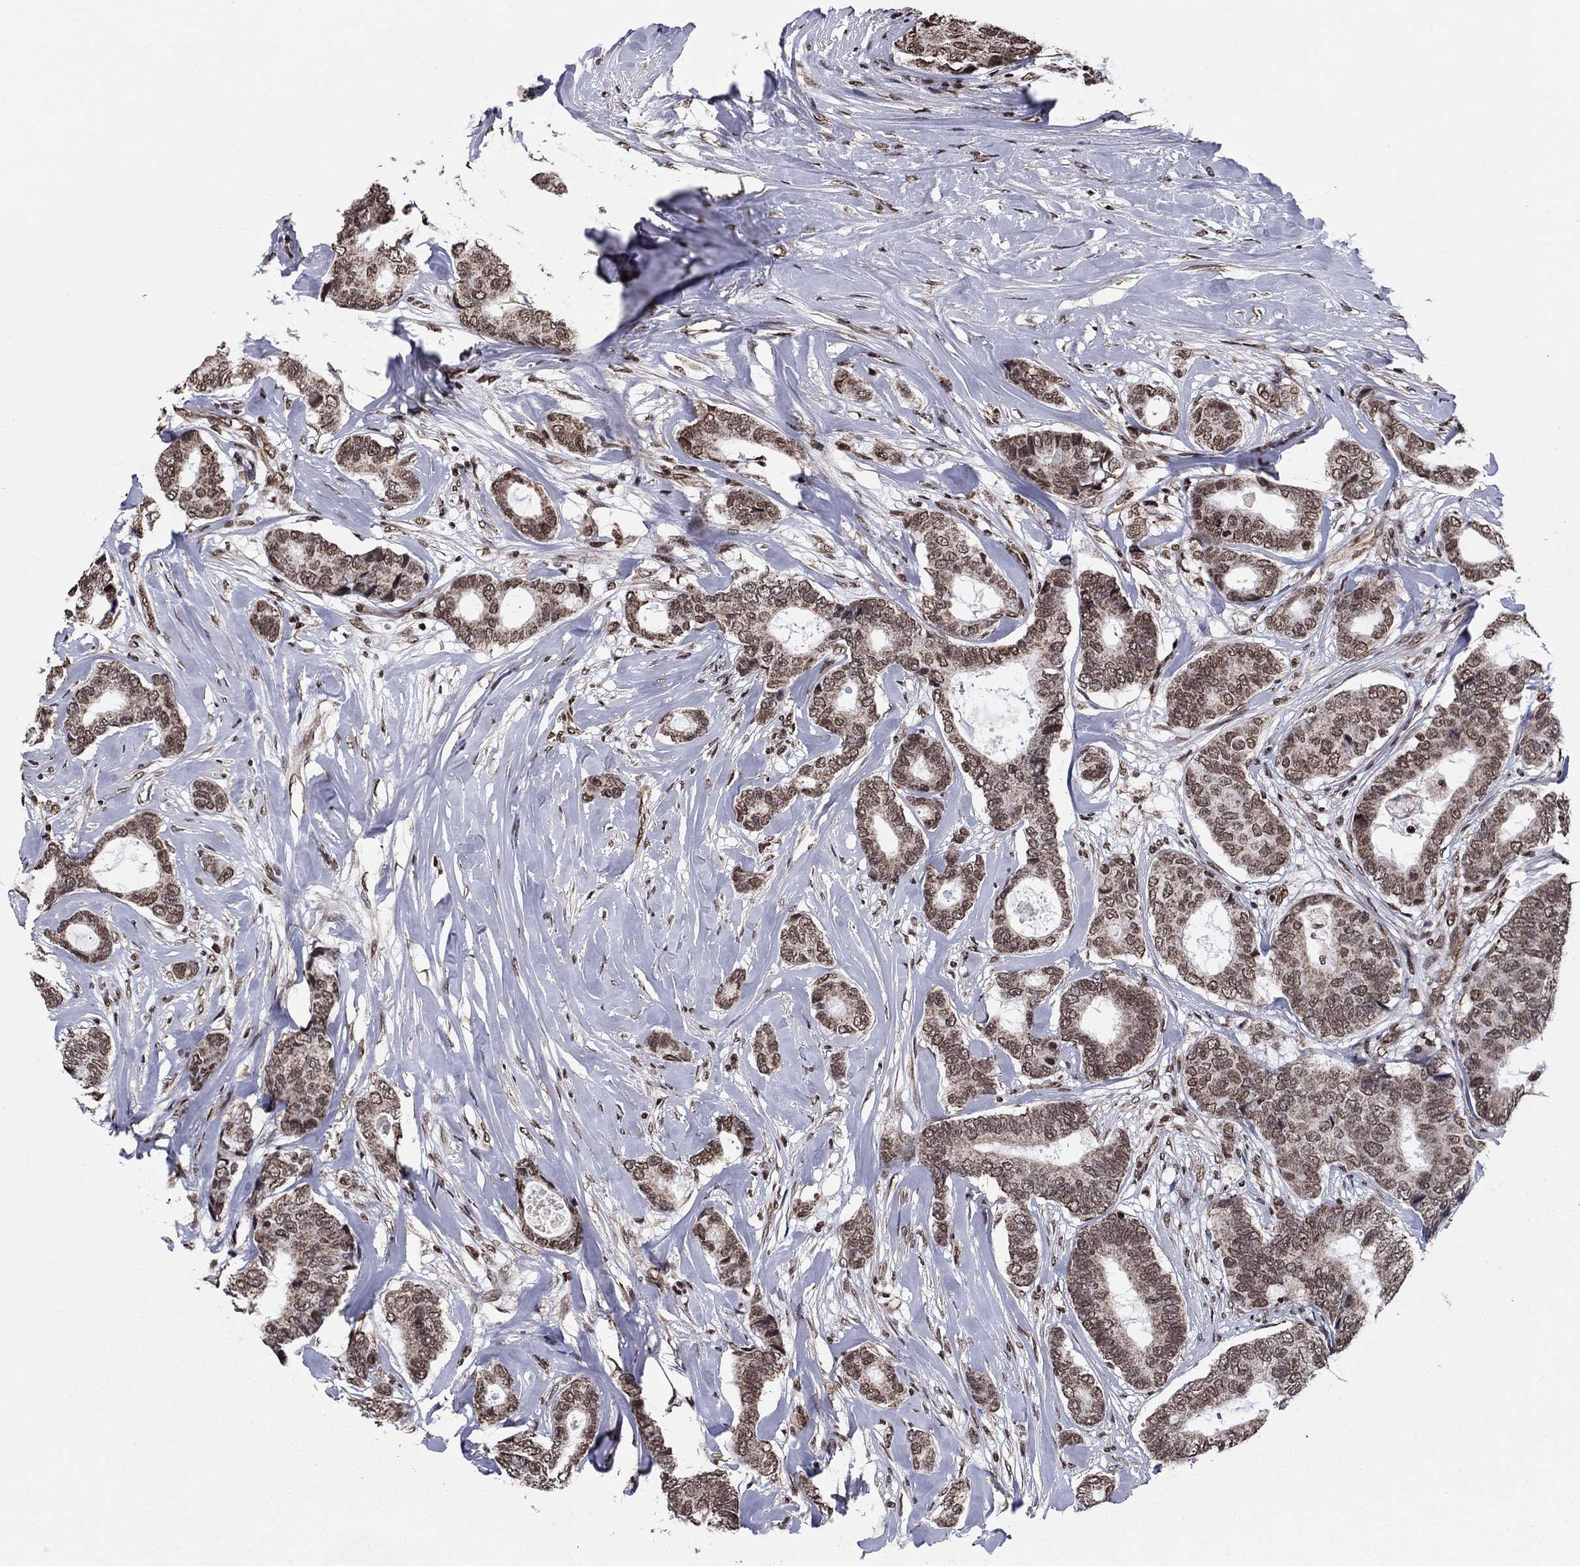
{"staining": {"intensity": "moderate", "quantity": ">75%", "location": "cytoplasmic/membranous,nuclear"}, "tissue": "breast cancer", "cell_type": "Tumor cells", "image_type": "cancer", "snomed": [{"axis": "morphology", "description": "Duct carcinoma"}, {"axis": "topography", "description": "Breast"}], "caption": "Immunohistochemical staining of breast intraductal carcinoma reveals medium levels of moderate cytoplasmic/membranous and nuclear expression in approximately >75% of tumor cells. (DAB IHC with brightfield microscopy, high magnification).", "gene": "N4BP2", "patient": {"sex": "female", "age": 75}}